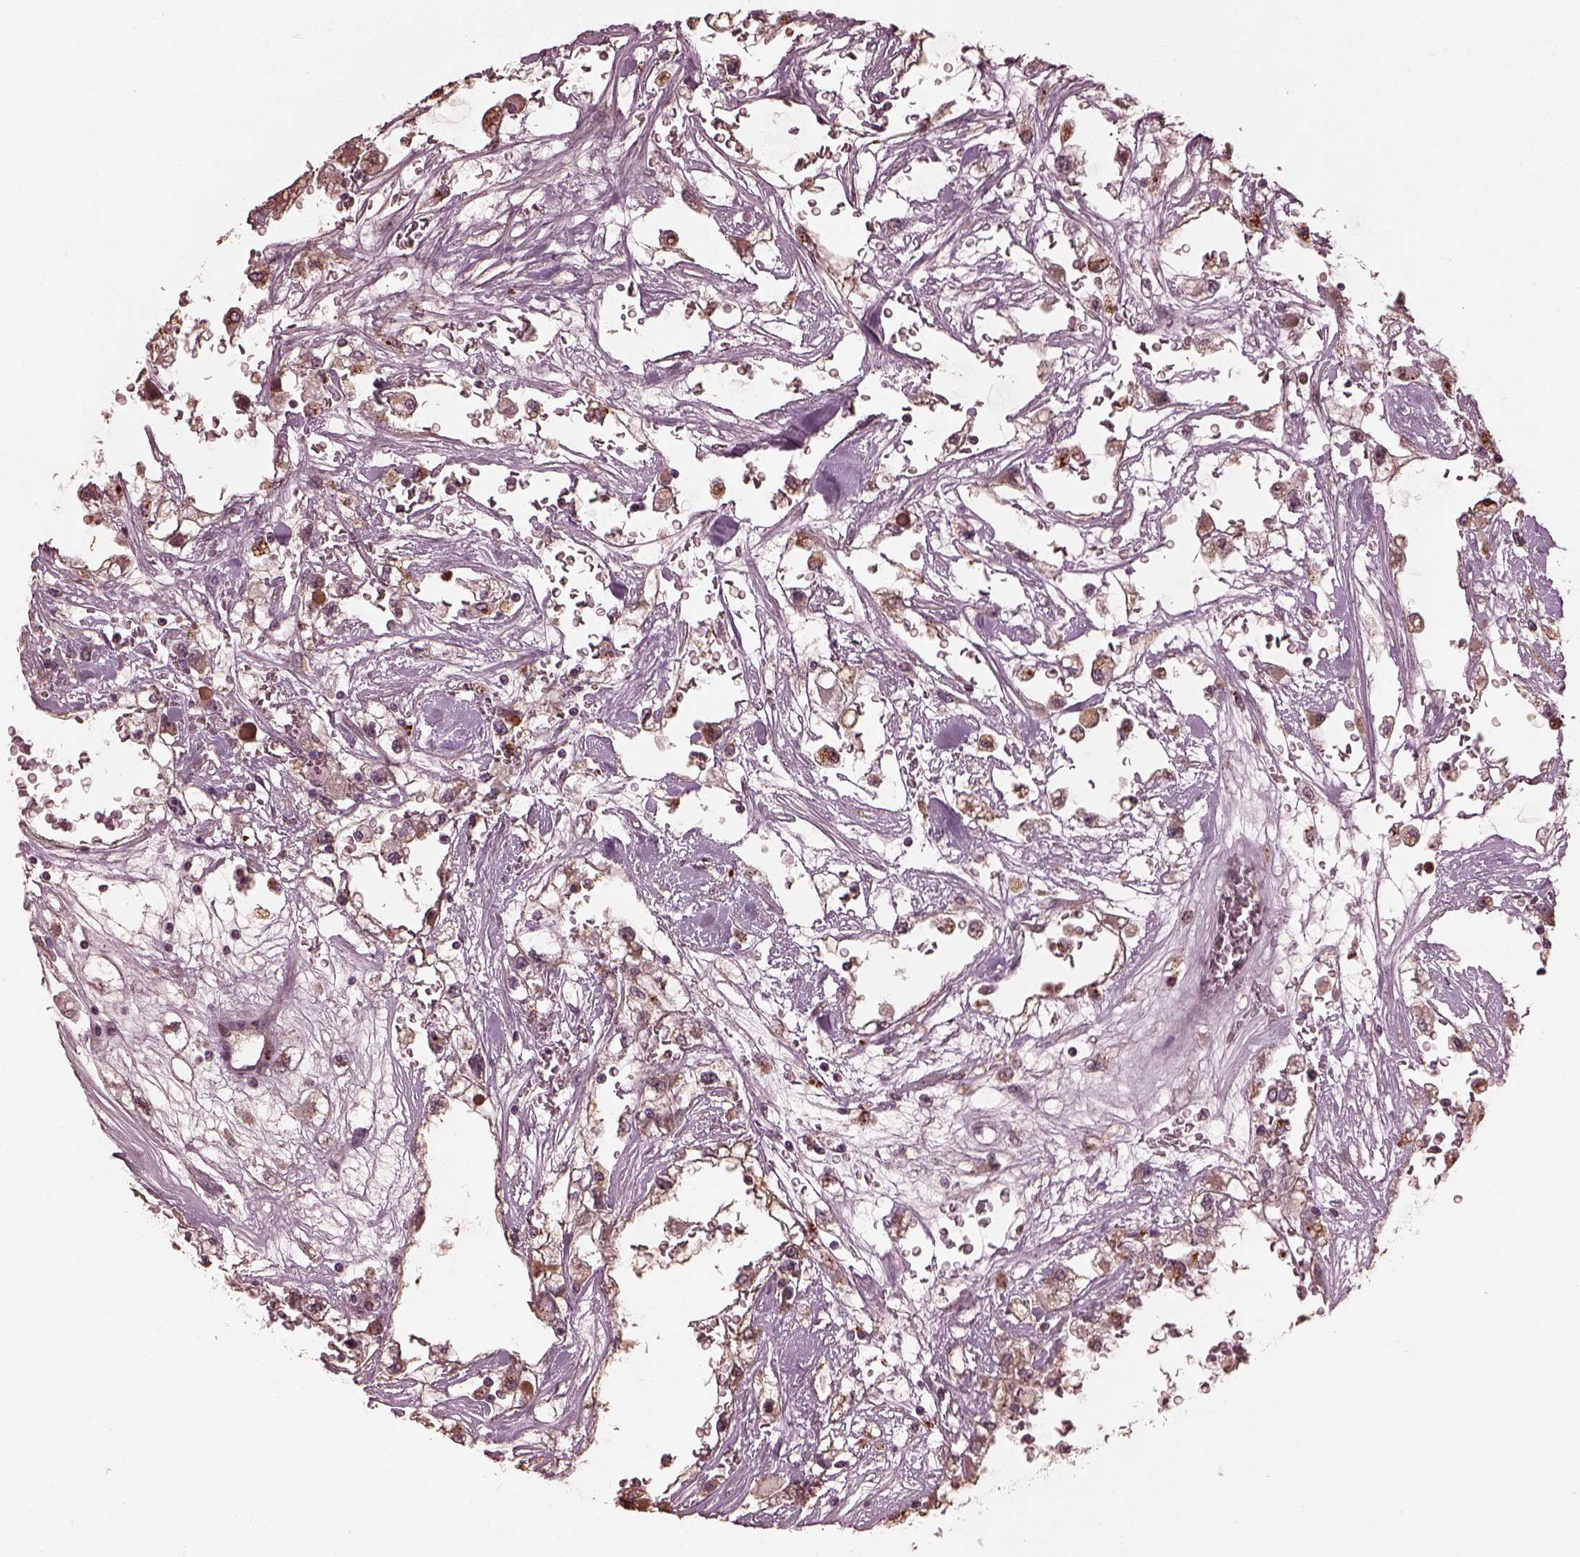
{"staining": {"intensity": "strong", "quantity": ">75%", "location": "cytoplasmic/membranous"}, "tissue": "renal cancer", "cell_type": "Tumor cells", "image_type": "cancer", "snomed": [{"axis": "morphology", "description": "Adenocarcinoma, NOS"}, {"axis": "topography", "description": "Kidney"}], "caption": "Immunohistochemical staining of renal cancer demonstrates strong cytoplasmic/membranous protein staining in approximately >75% of tumor cells. (Brightfield microscopy of DAB IHC at high magnification).", "gene": "RUFY3", "patient": {"sex": "male", "age": 59}}